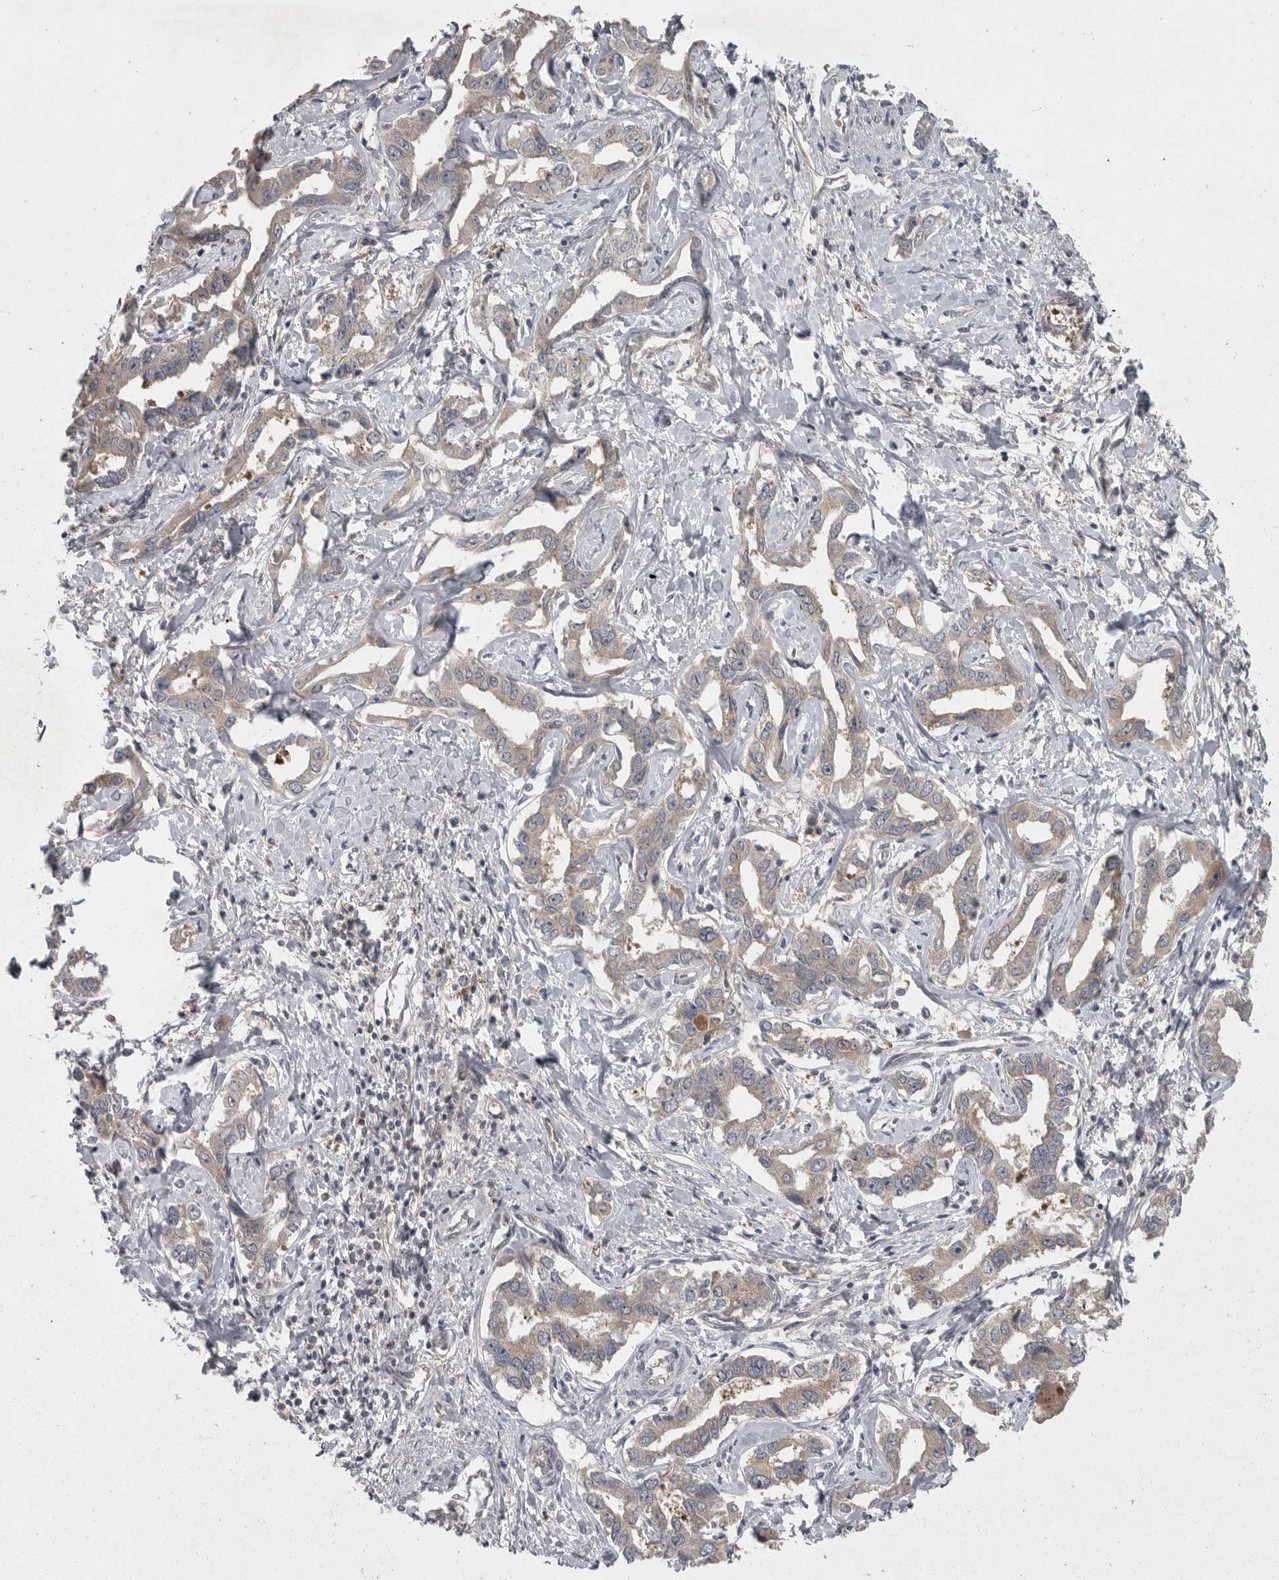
{"staining": {"intensity": "weak", "quantity": "25%-75%", "location": "cytoplasmic/membranous"}, "tissue": "liver cancer", "cell_type": "Tumor cells", "image_type": "cancer", "snomed": [{"axis": "morphology", "description": "Cholangiocarcinoma"}, {"axis": "topography", "description": "Liver"}], "caption": "This histopathology image demonstrates immunohistochemistry staining of human liver cancer, with low weak cytoplasmic/membranous positivity in about 25%-75% of tumor cells.", "gene": "PHF13", "patient": {"sex": "male", "age": 59}}